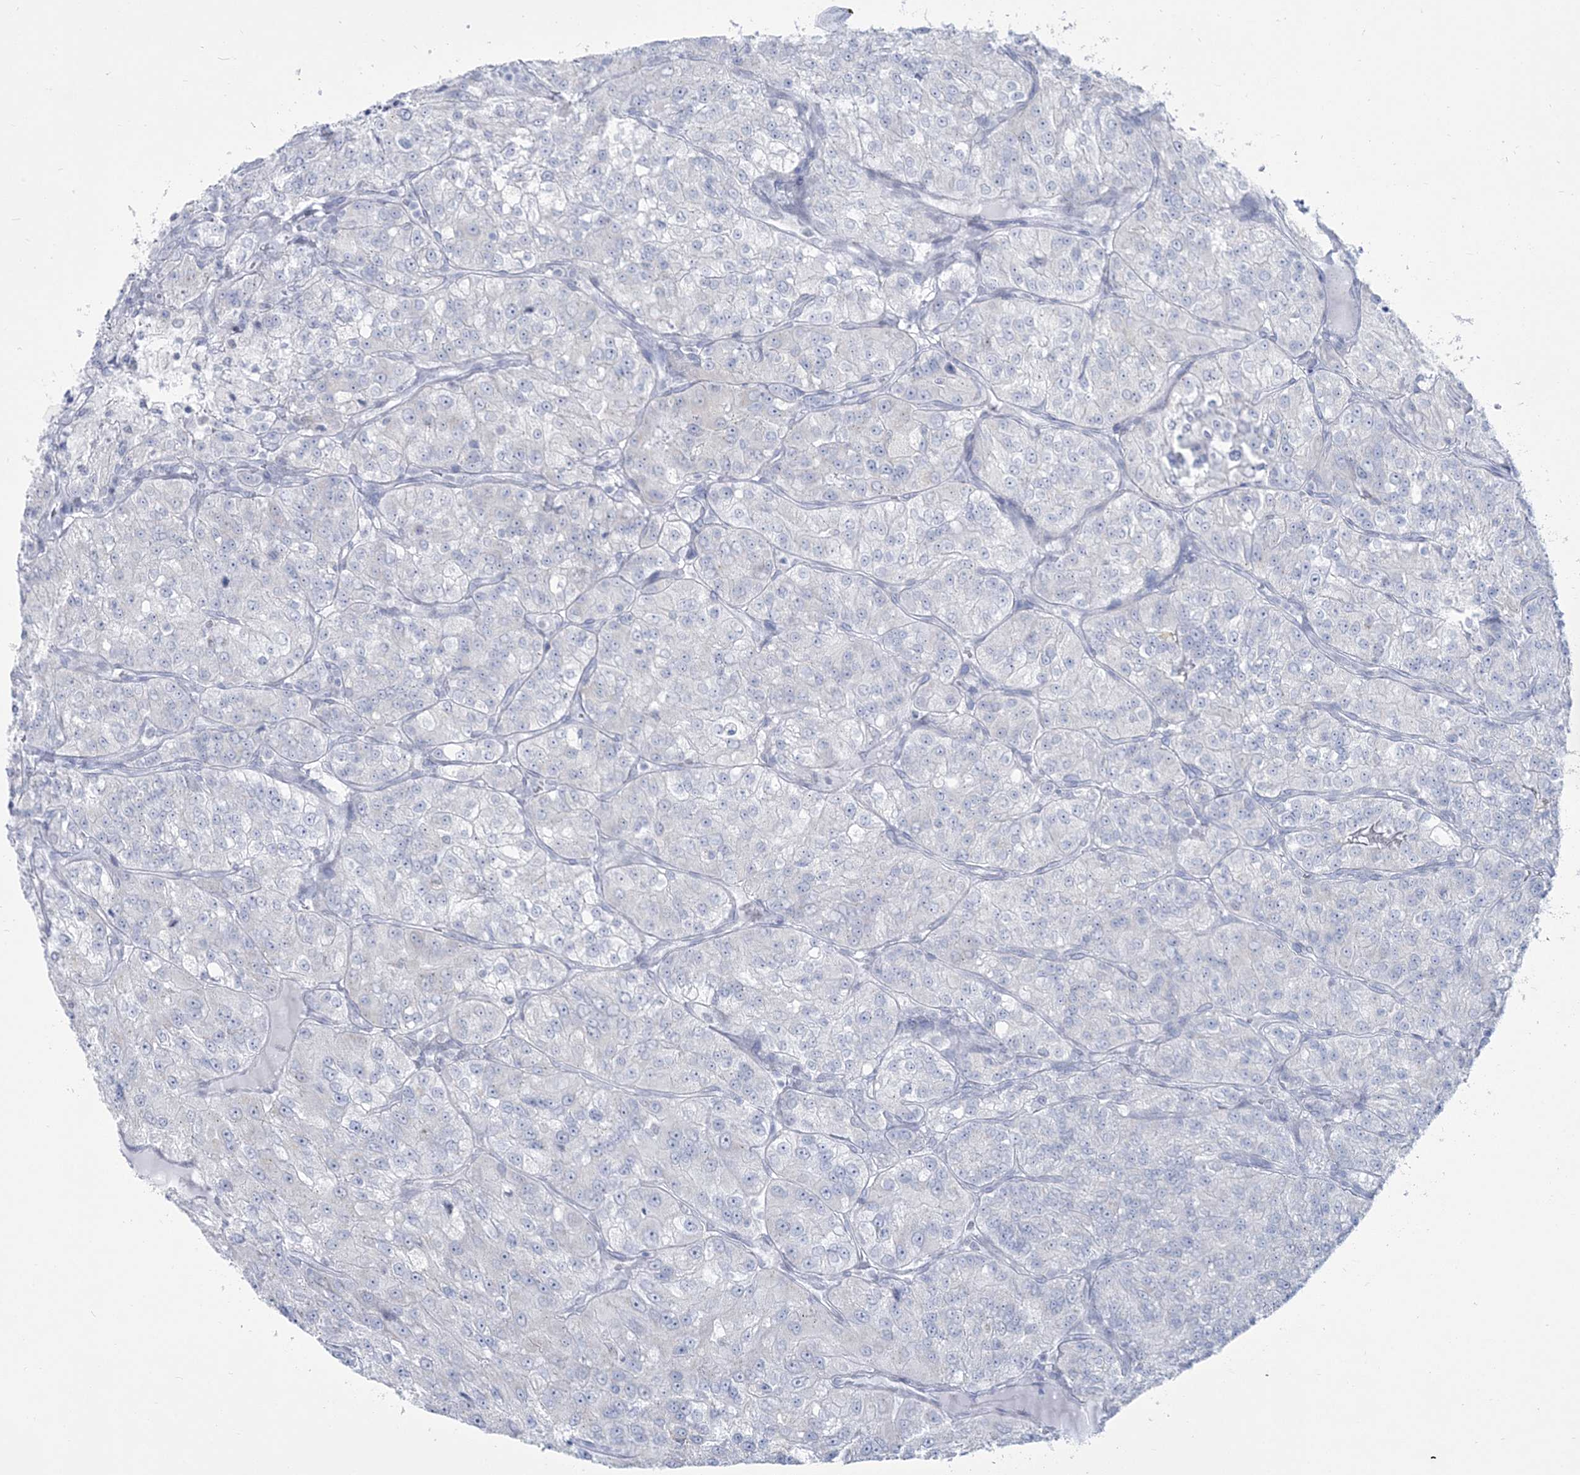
{"staining": {"intensity": "negative", "quantity": "none", "location": "none"}, "tissue": "renal cancer", "cell_type": "Tumor cells", "image_type": "cancer", "snomed": [{"axis": "morphology", "description": "Adenocarcinoma, NOS"}, {"axis": "topography", "description": "Kidney"}], "caption": "Histopathology image shows no protein expression in tumor cells of adenocarcinoma (renal) tissue. (DAB immunohistochemistry (IHC), high magnification).", "gene": "ZNF843", "patient": {"sex": "female", "age": 63}}